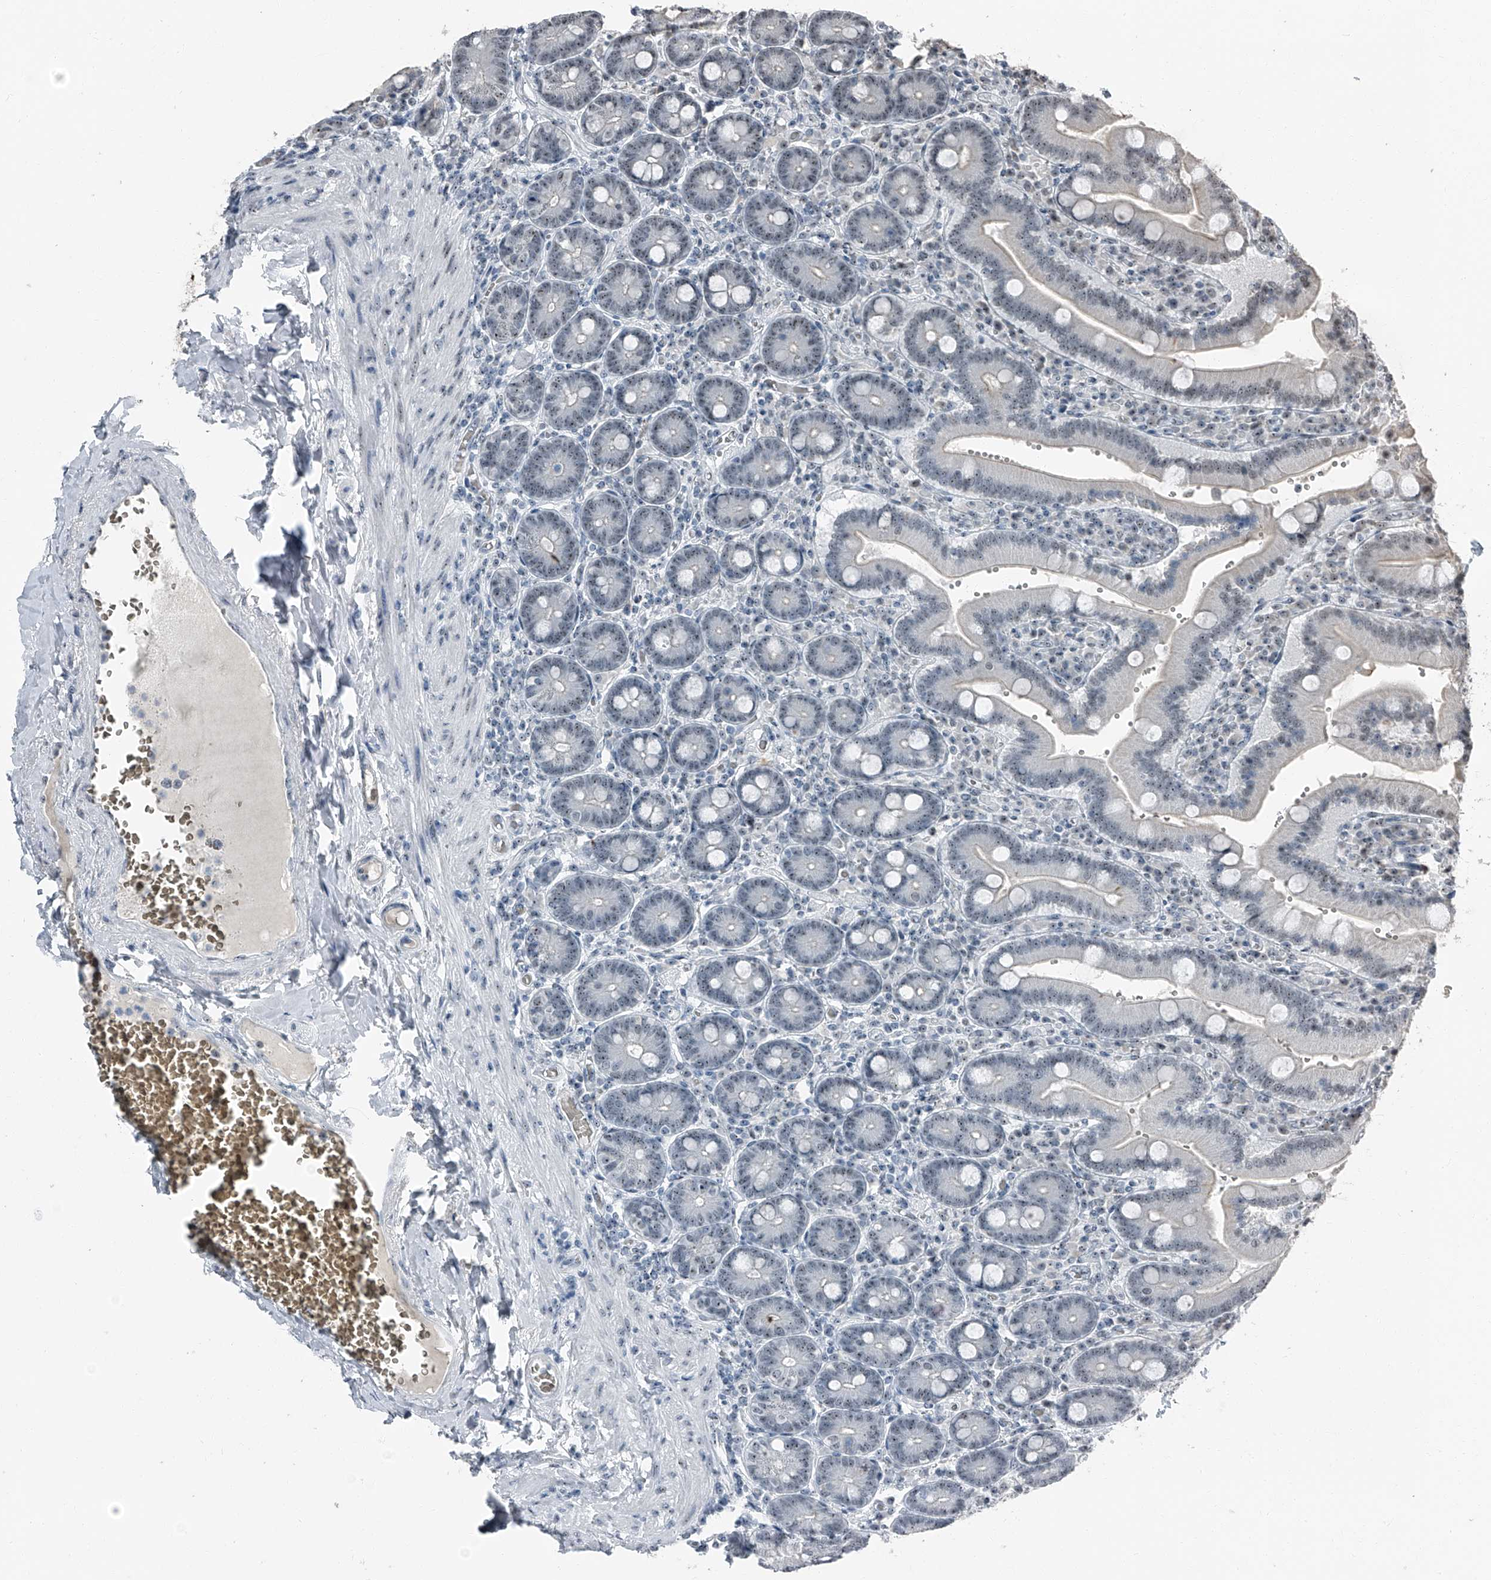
{"staining": {"intensity": "moderate", "quantity": ">75%", "location": "nuclear"}, "tissue": "duodenum", "cell_type": "Glandular cells", "image_type": "normal", "snomed": [{"axis": "morphology", "description": "Normal tissue, NOS"}, {"axis": "topography", "description": "Duodenum"}], "caption": "The image exhibits immunohistochemical staining of unremarkable duodenum. There is moderate nuclear expression is present in approximately >75% of glandular cells. Using DAB (brown) and hematoxylin (blue) stains, captured at high magnification using brightfield microscopy.", "gene": "TCOF1", "patient": {"sex": "female", "age": 62}}